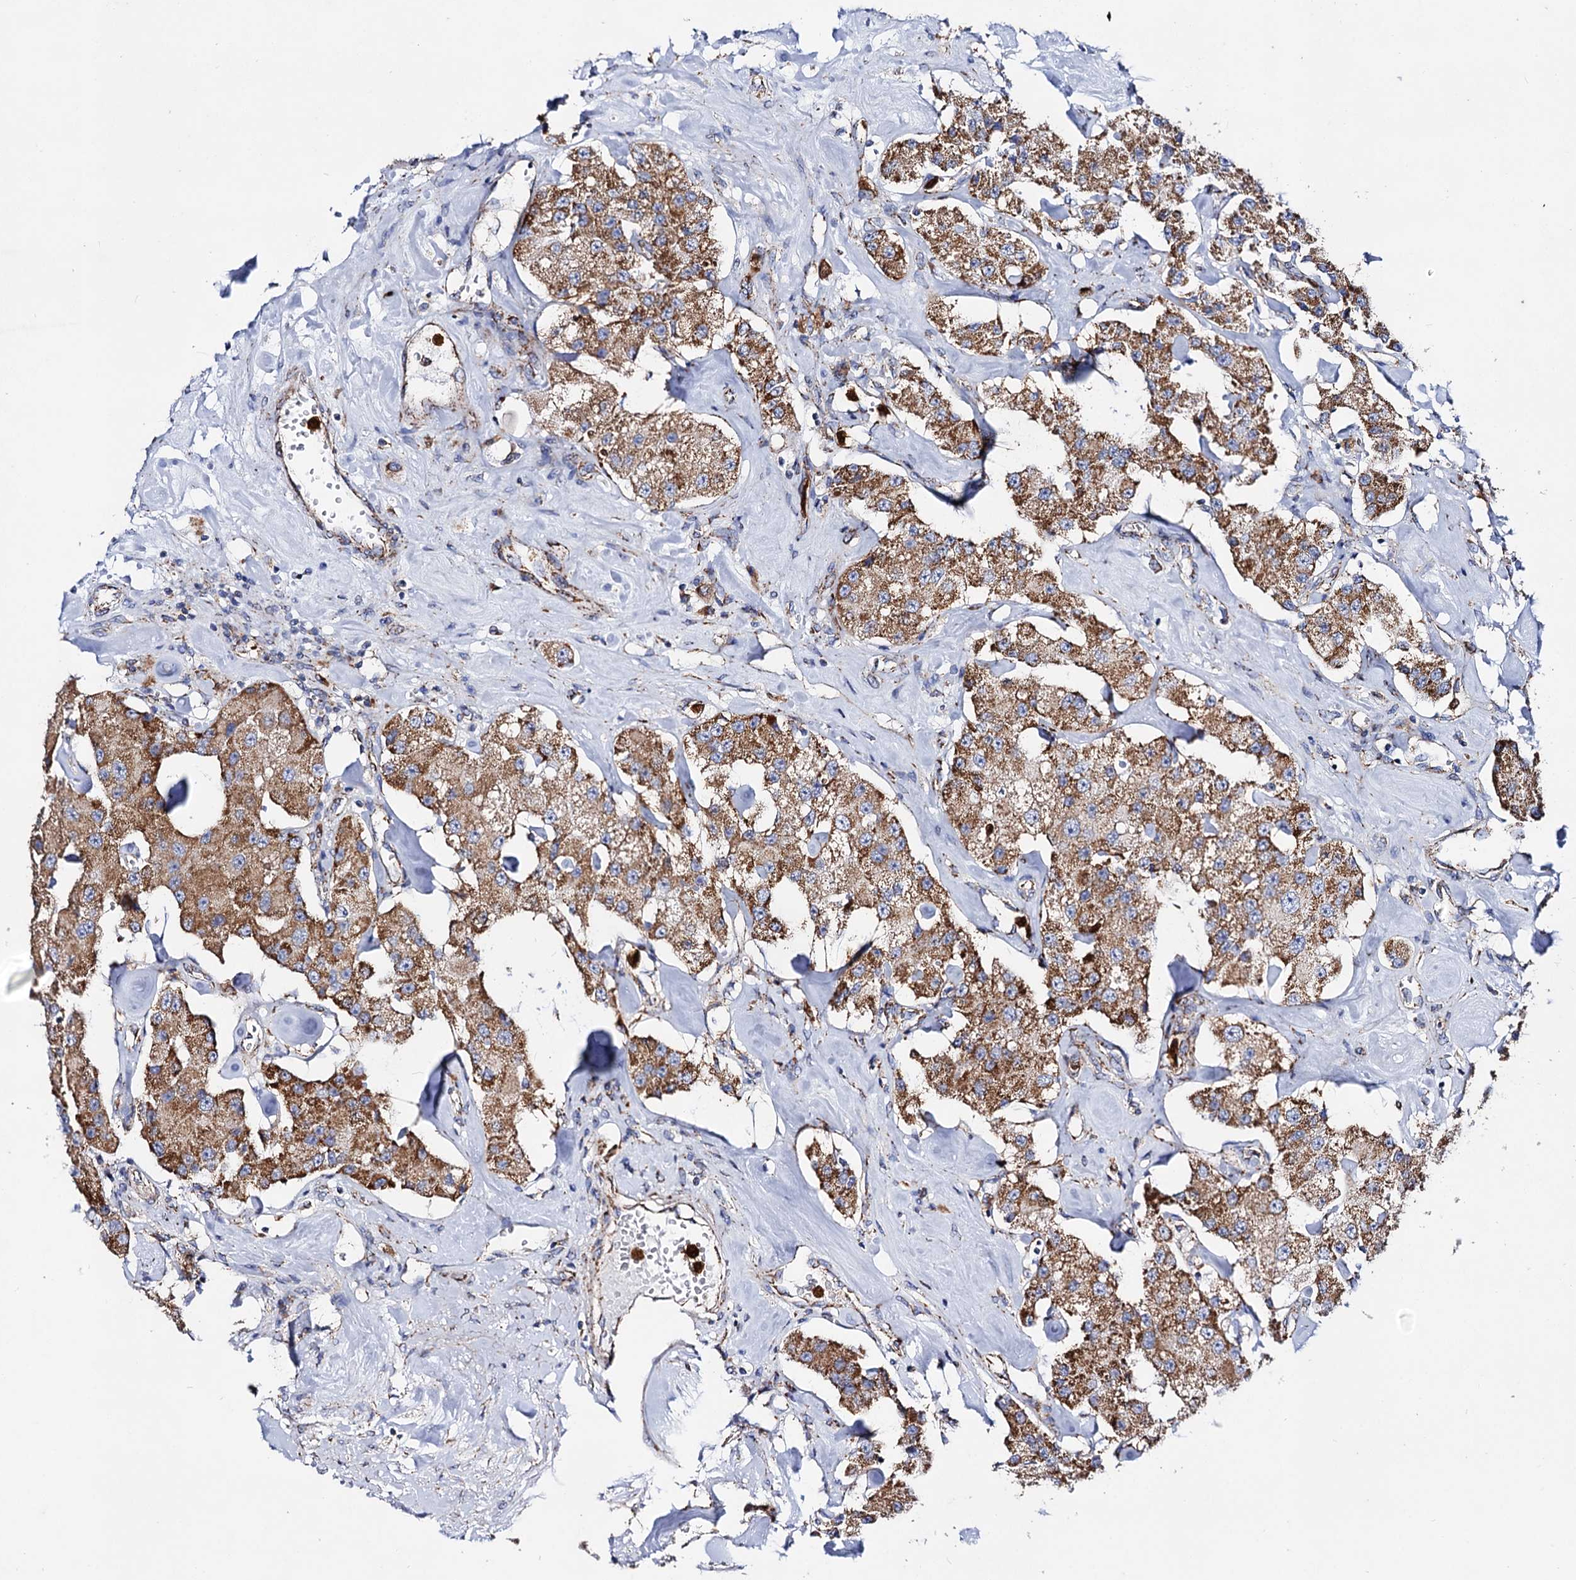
{"staining": {"intensity": "moderate", "quantity": ">75%", "location": "cytoplasmic/membranous"}, "tissue": "carcinoid", "cell_type": "Tumor cells", "image_type": "cancer", "snomed": [{"axis": "morphology", "description": "Carcinoid, malignant, NOS"}, {"axis": "topography", "description": "Pancreas"}], "caption": "The immunohistochemical stain shows moderate cytoplasmic/membranous staining in tumor cells of carcinoid tissue.", "gene": "ACAD9", "patient": {"sex": "male", "age": 41}}